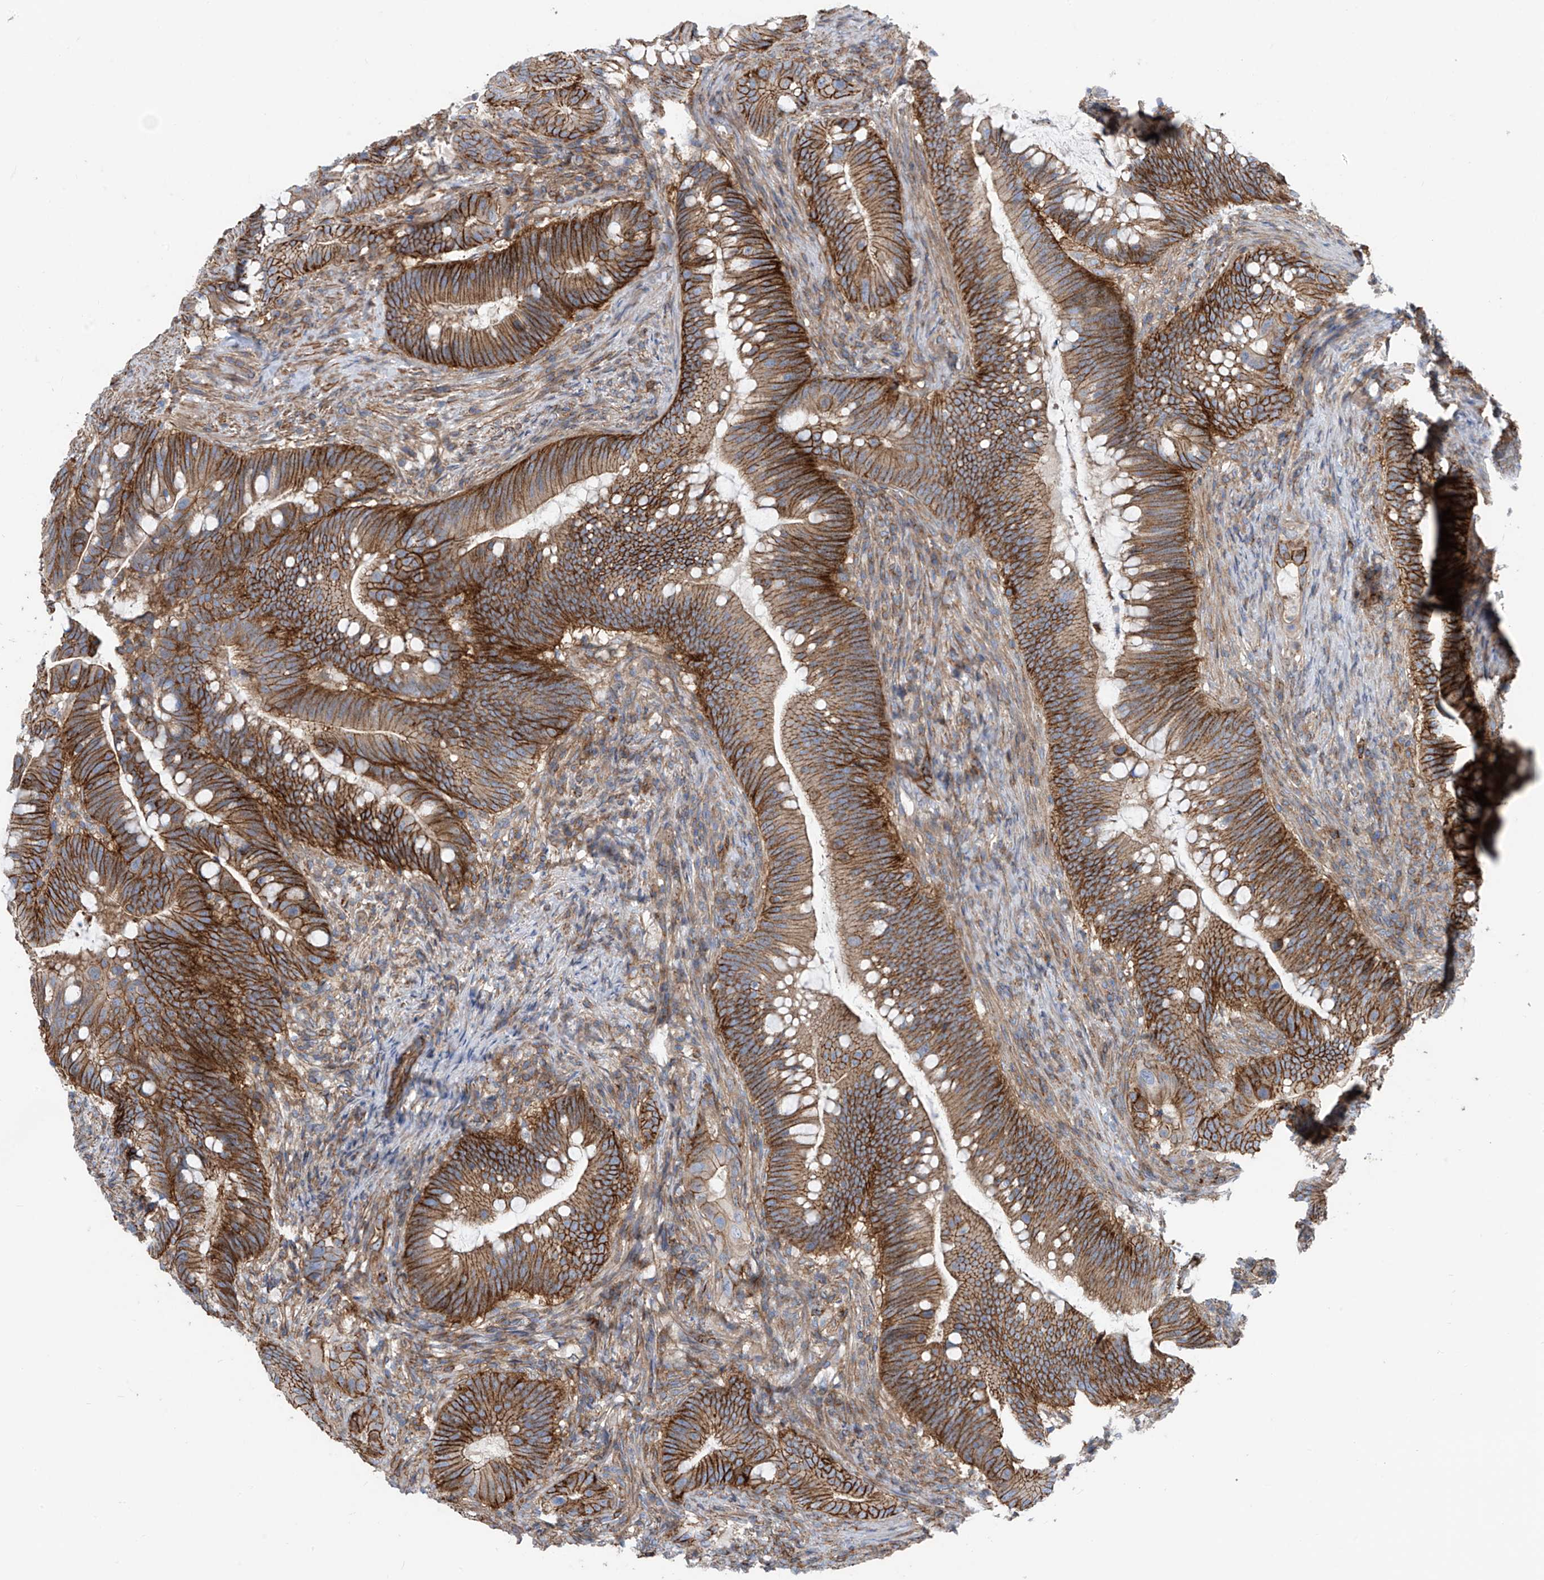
{"staining": {"intensity": "strong", "quantity": ">75%", "location": "cytoplasmic/membranous"}, "tissue": "colorectal cancer", "cell_type": "Tumor cells", "image_type": "cancer", "snomed": [{"axis": "morphology", "description": "Adenocarcinoma, NOS"}, {"axis": "topography", "description": "Colon"}], "caption": "This photomicrograph exhibits immunohistochemistry (IHC) staining of human colorectal cancer (adenocarcinoma), with high strong cytoplasmic/membranous staining in approximately >75% of tumor cells.", "gene": "SLC1A5", "patient": {"sex": "female", "age": 66}}